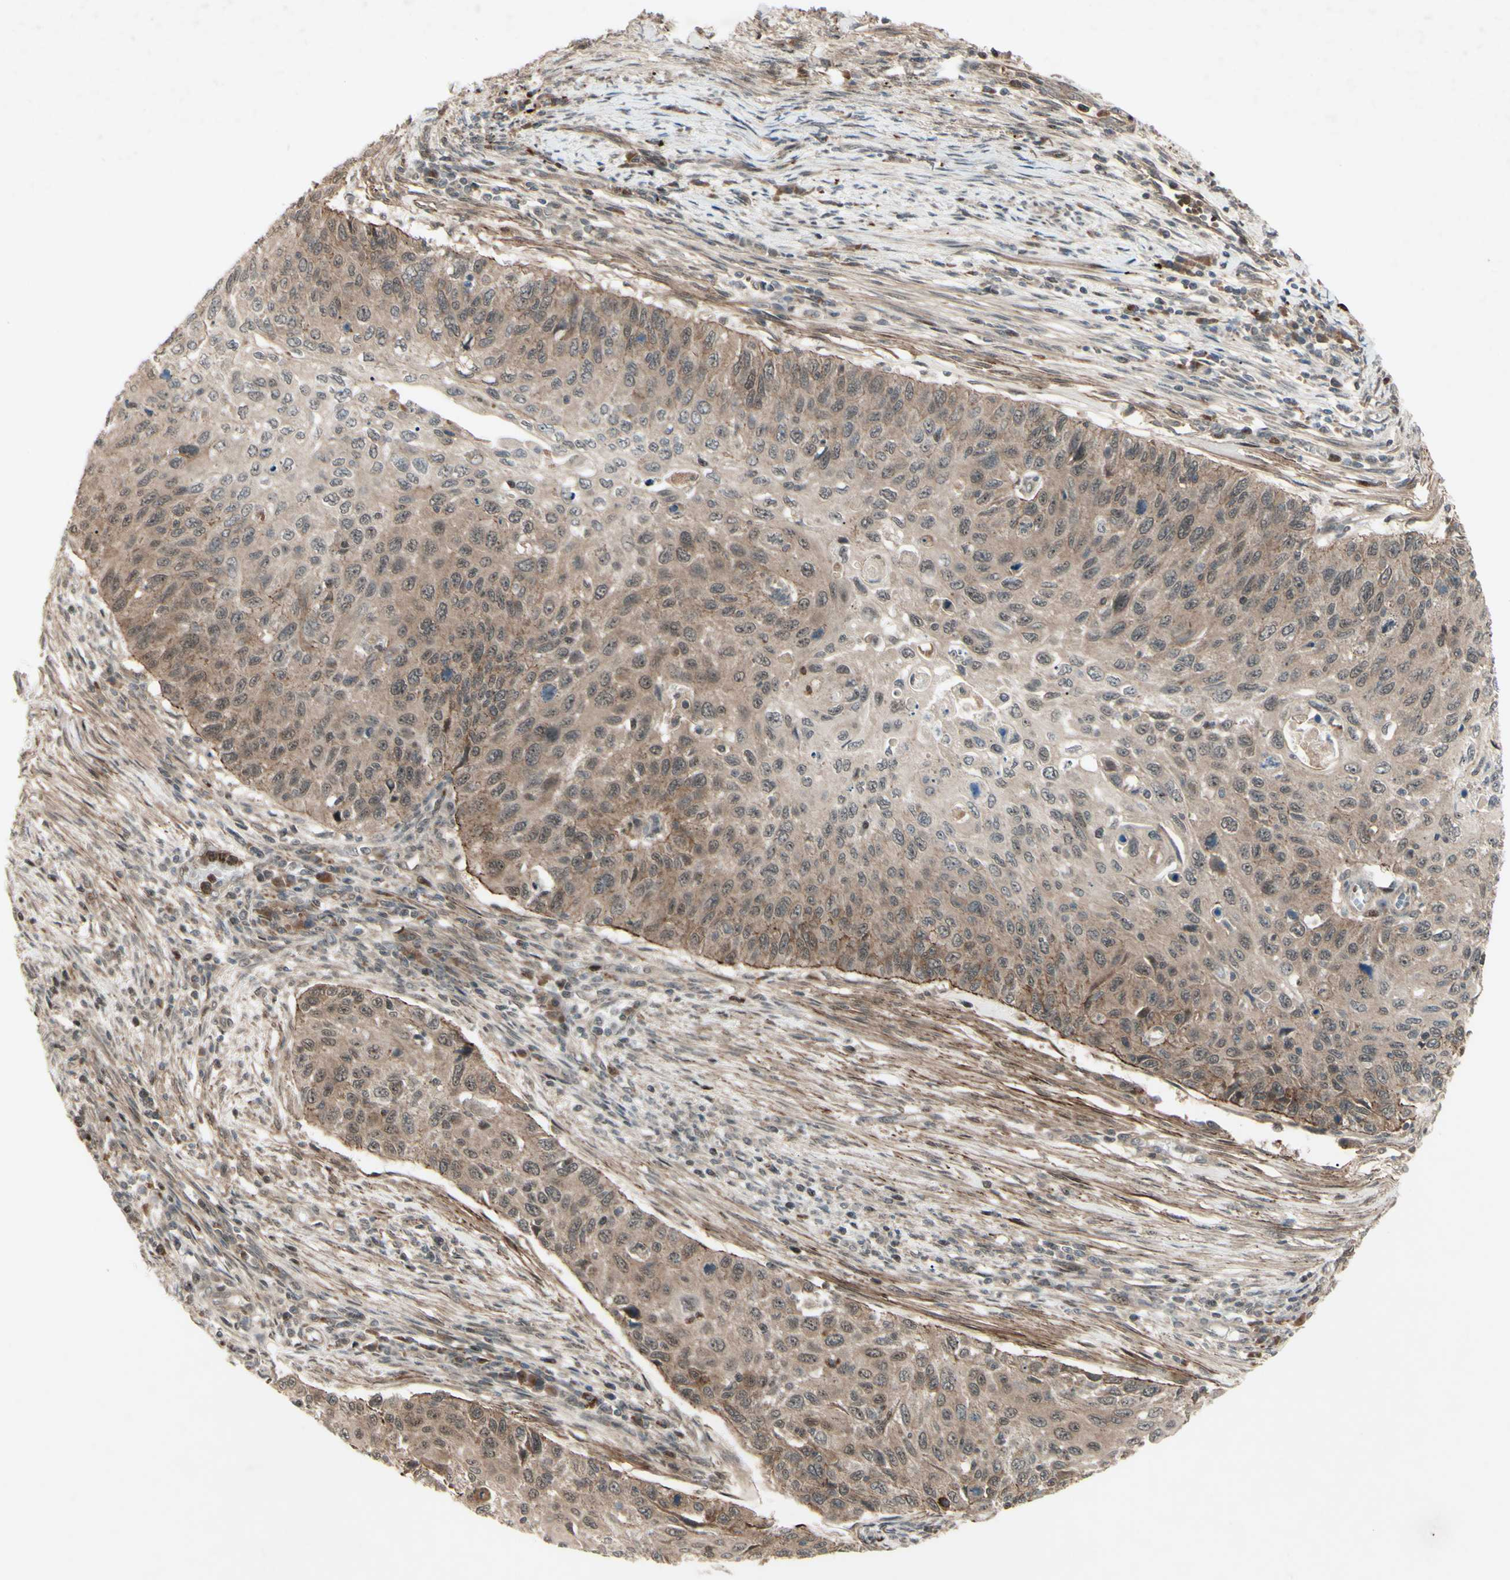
{"staining": {"intensity": "moderate", "quantity": ">75%", "location": "cytoplasmic/membranous"}, "tissue": "cervical cancer", "cell_type": "Tumor cells", "image_type": "cancer", "snomed": [{"axis": "morphology", "description": "Squamous cell carcinoma, NOS"}, {"axis": "topography", "description": "Cervix"}], "caption": "Protein expression analysis of human cervical cancer (squamous cell carcinoma) reveals moderate cytoplasmic/membranous positivity in about >75% of tumor cells. The staining was performed using DAB, with brown indicating positive protein expression. Nuclei are stained blue with hematoxylin.", "gene": "MLF2", "patient": {"sex": "female", "age": 70}}